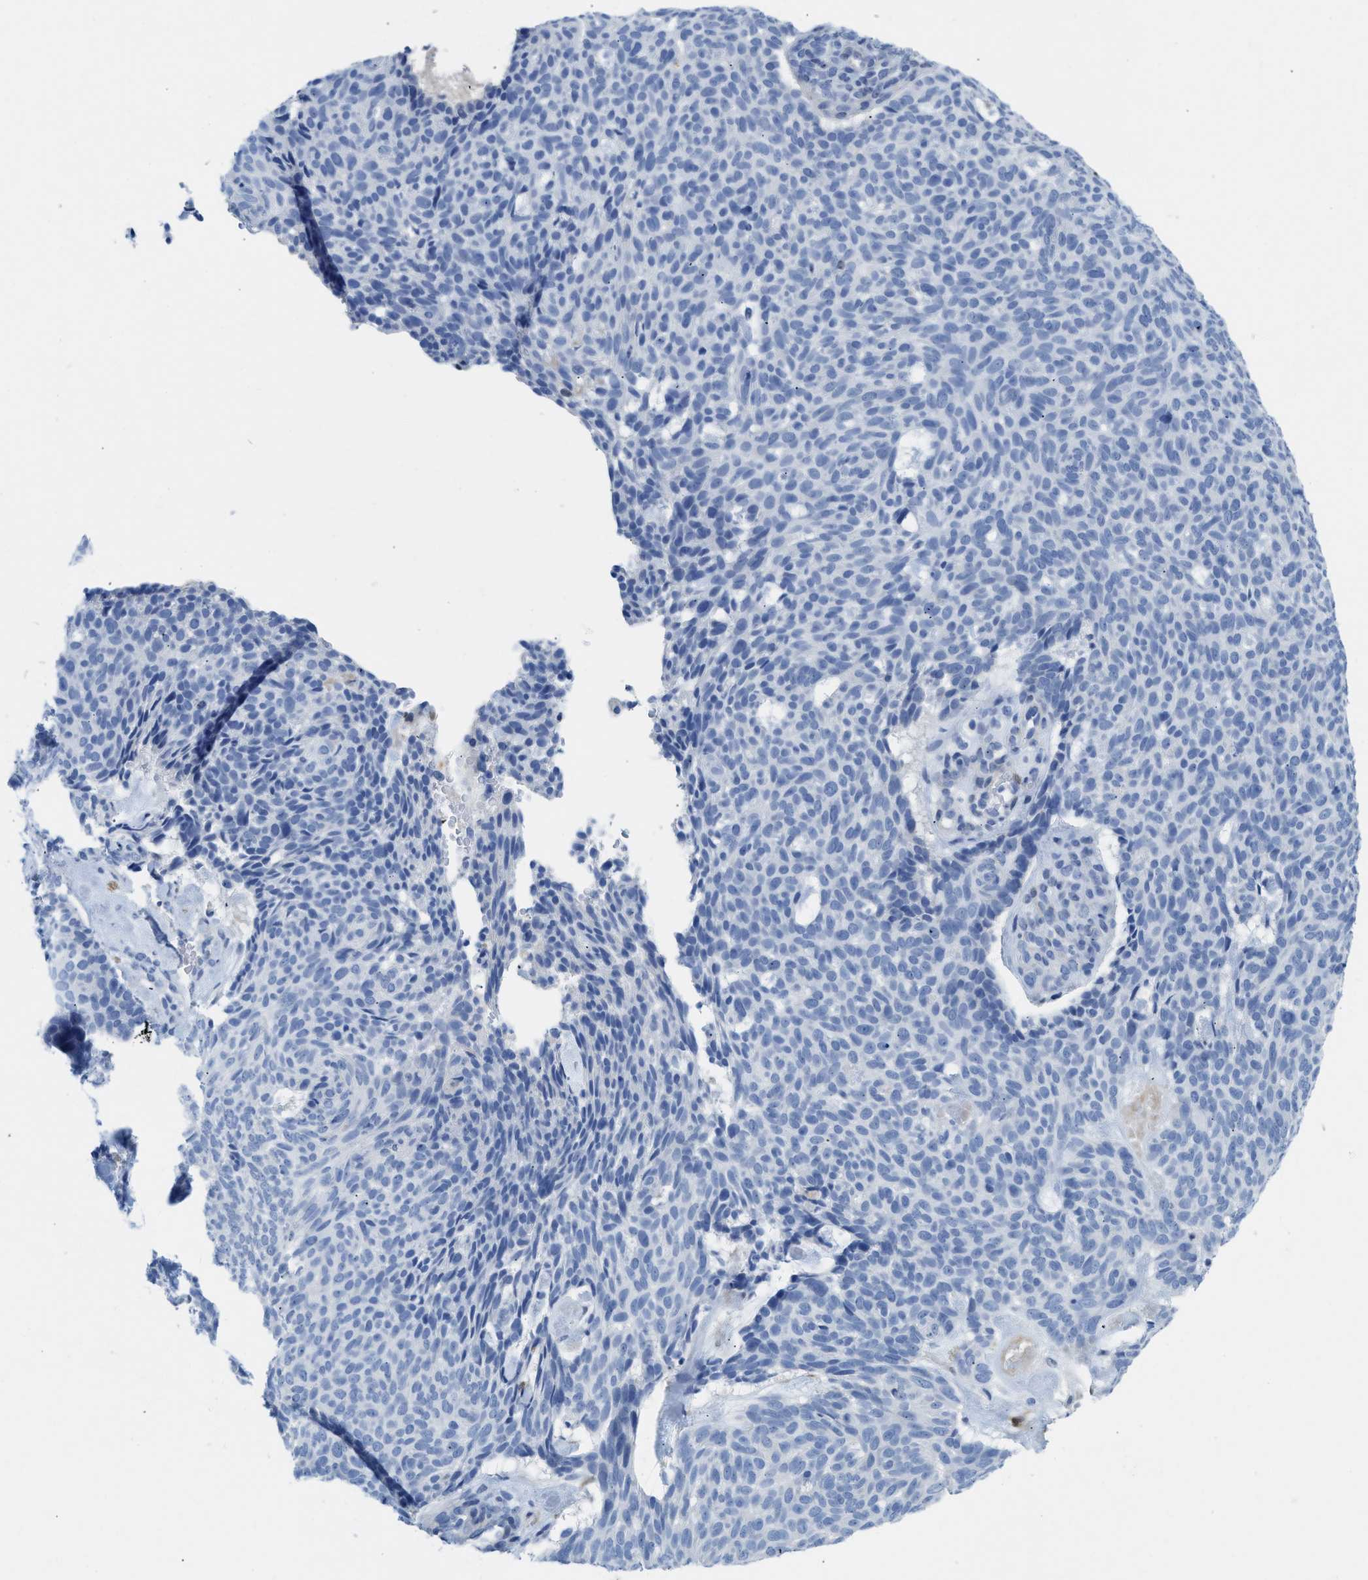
{"staining": {"intensity": "negative", "quantity": "none", "location": "none"}, "tissue": "skin cancer", "cell_type": "Tumor cells", "image_type": "cancer", "snomed": [{"axis": "morphology", "description": "Basal cell carcinoma"}, {"axis": "topography", "description": "Skin"}], "caption": "Immunohistochemistry (IHC) photomicrograph of human skin cancer stained for a protein (brown), which displays no positivity in tumor cells. Brightfield microscopy of immunohistochemistry (IHC) stained with DAB (3,3'-diaminobenzidine) (brown) and hematoxylin (blue), captured at high magnification.", "gene": "NKAIN3", "patient": {"sex": "male", "age": 61}}